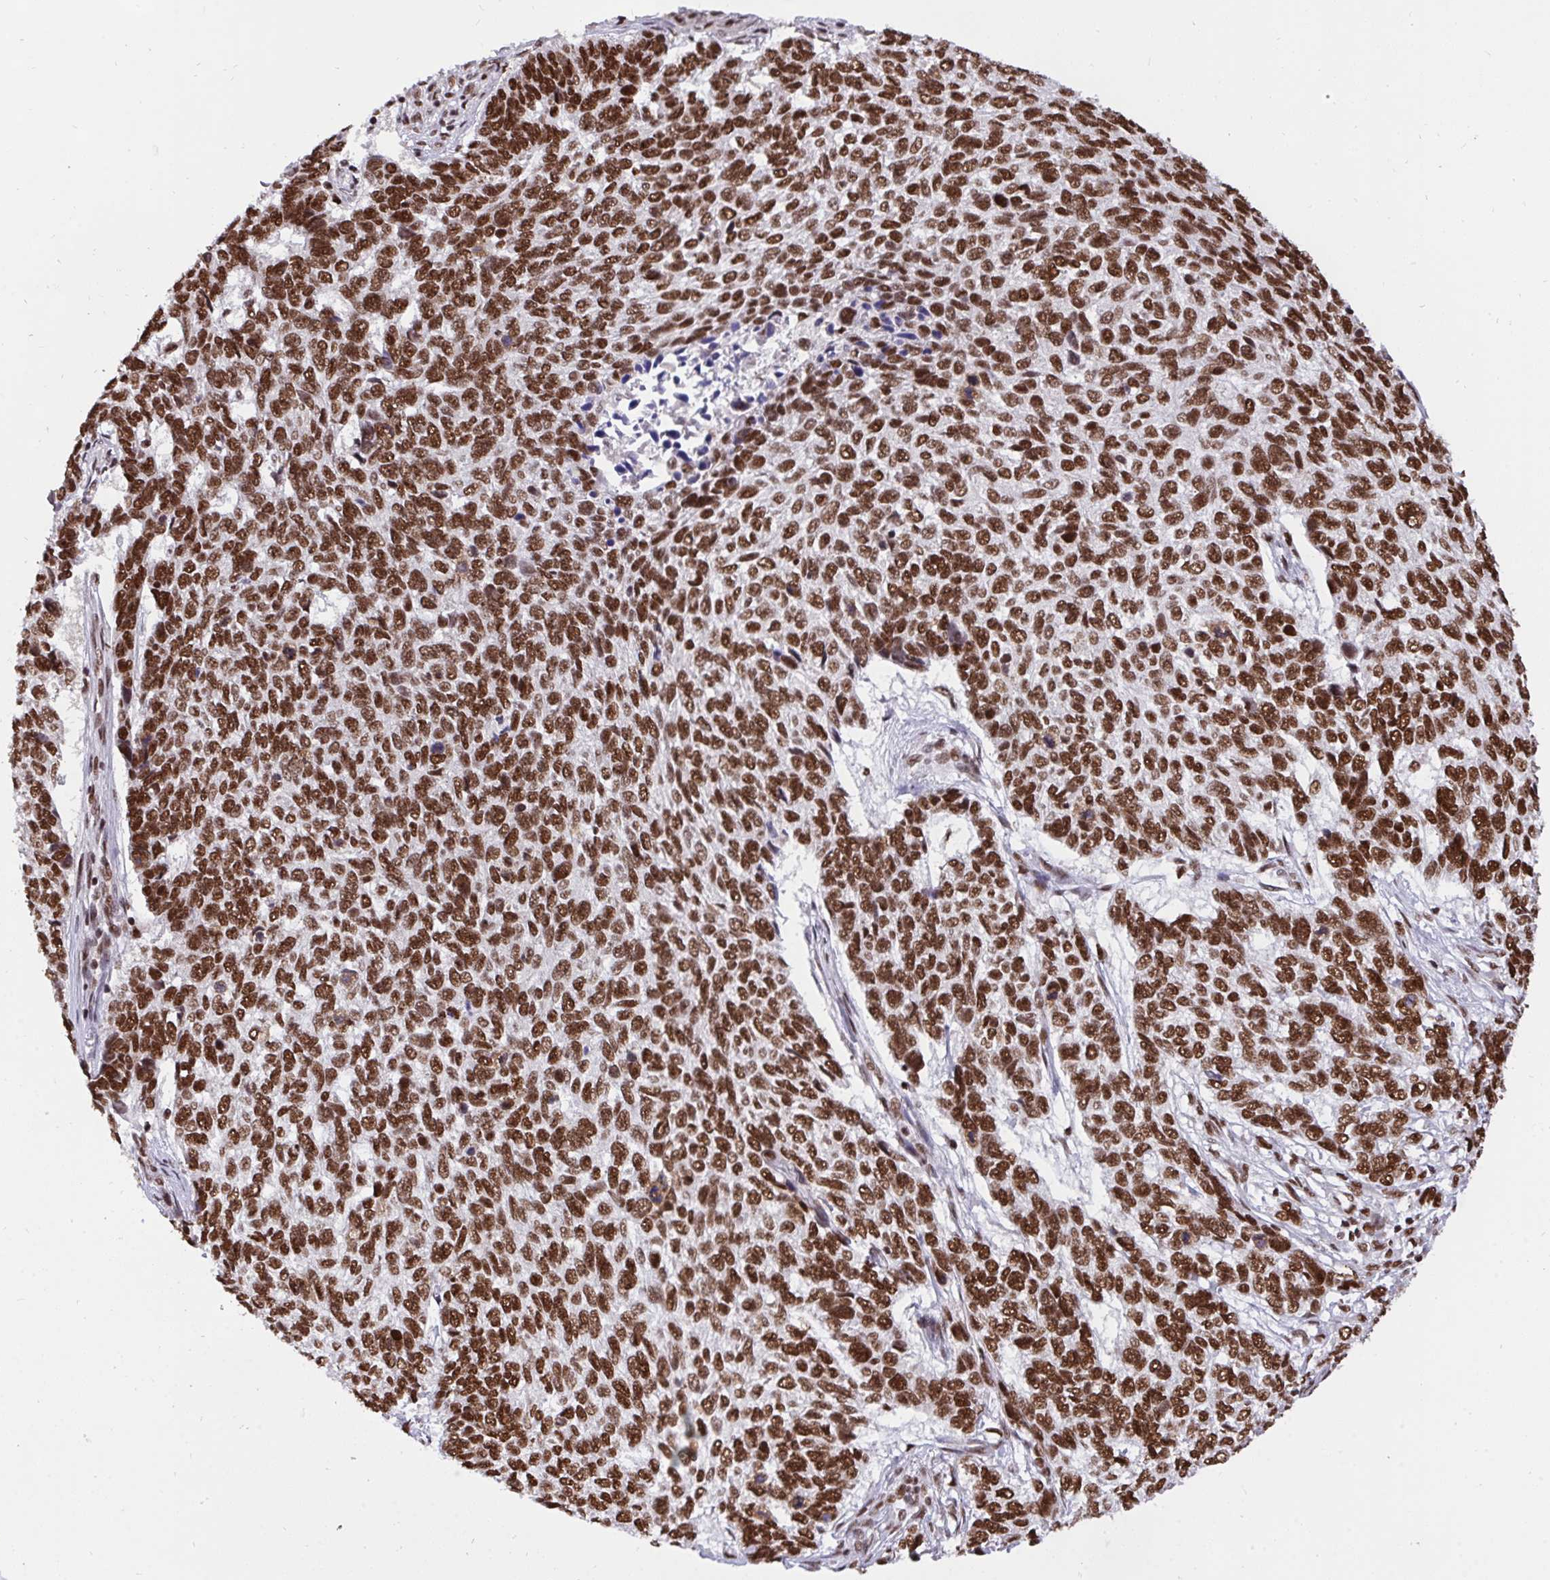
{"staining": {"intensity": "strong", "quantity": ">75%", "location": "nuclear"}, "tissue": "skin cancer", "cell_type": "Tumor cells", "image_type": "cancer", "snomed": [{"axis": "morphology", "description": "Basal cell carcinoma"}, {"axis": "topography", "description": "Skin"}], "caption": "DAB immunohistochemical staining of basal cell carcinoma (skin) exhibits strong nuclear protein staining in approximately >75% of tumor cells. (Stains: DAB in brown, nuclei in blue, Microscopy: brightfield microscopy at high magnification).", "gene": "HNRNPL", "patient": {"sex": "female", "age": 65}}